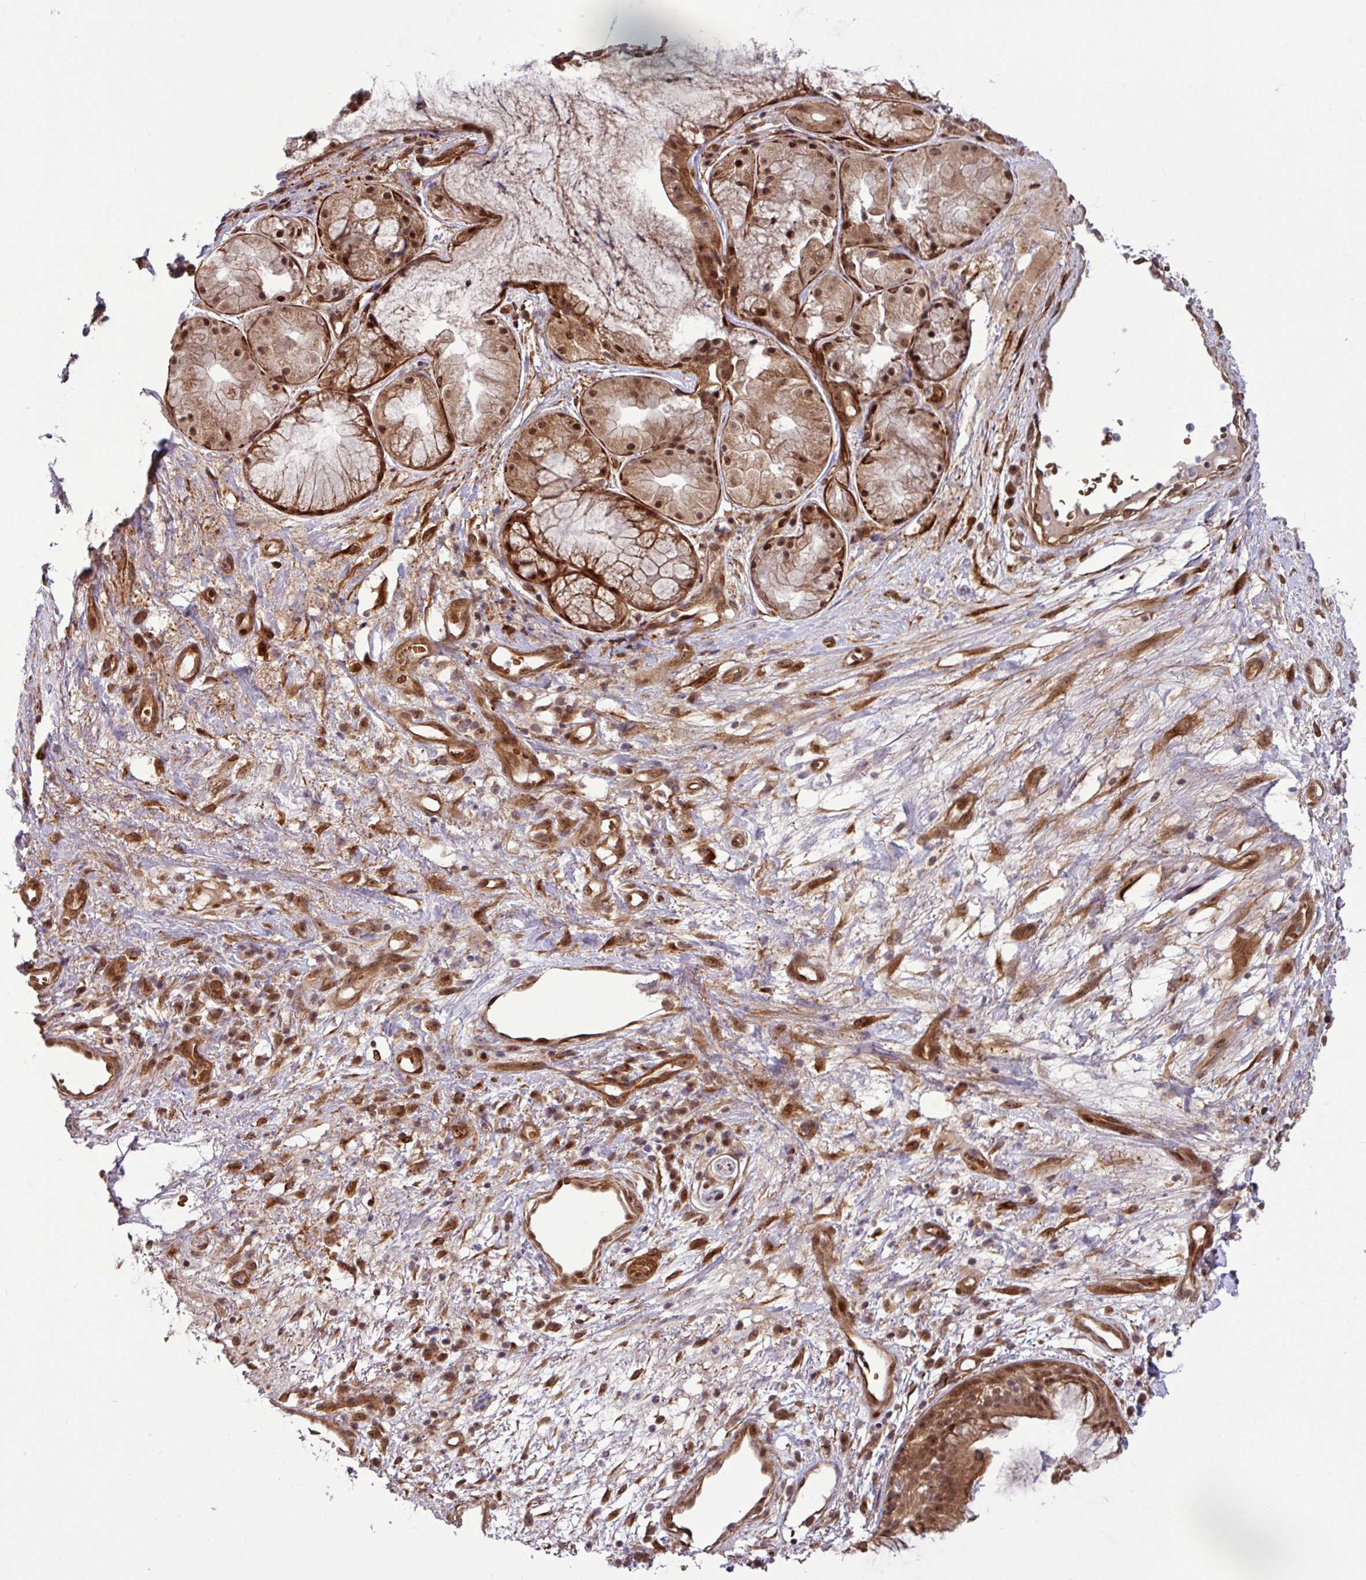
{"staining": {"intensity": "moderate", "quantity": ">75%", "location": "cytoplasmic/membranous,nuclear"}, "tissue": "nasopharynx", "cell_type": "Respiratory epithelial cells", "image_type": "normal", "snomed": [{"axis": "morphology", "description": "Normal tissue, NOS"}, {"axis": "topography", "description": "Cartilage tissue"}, {"axis": "topography", "description": "Nasopharynx"}, {"axis": "topography", "description": "Thyroid gland"}], "caption": "Immunohistochemical staining of benign nasopharynx exhibits moderate cytoplasmic/membranous,nuclear protein expression in about >75% of respiratory epithelial cells.", "gene": "C7orf50", "patient": {"sex": "male", "age": 63}}